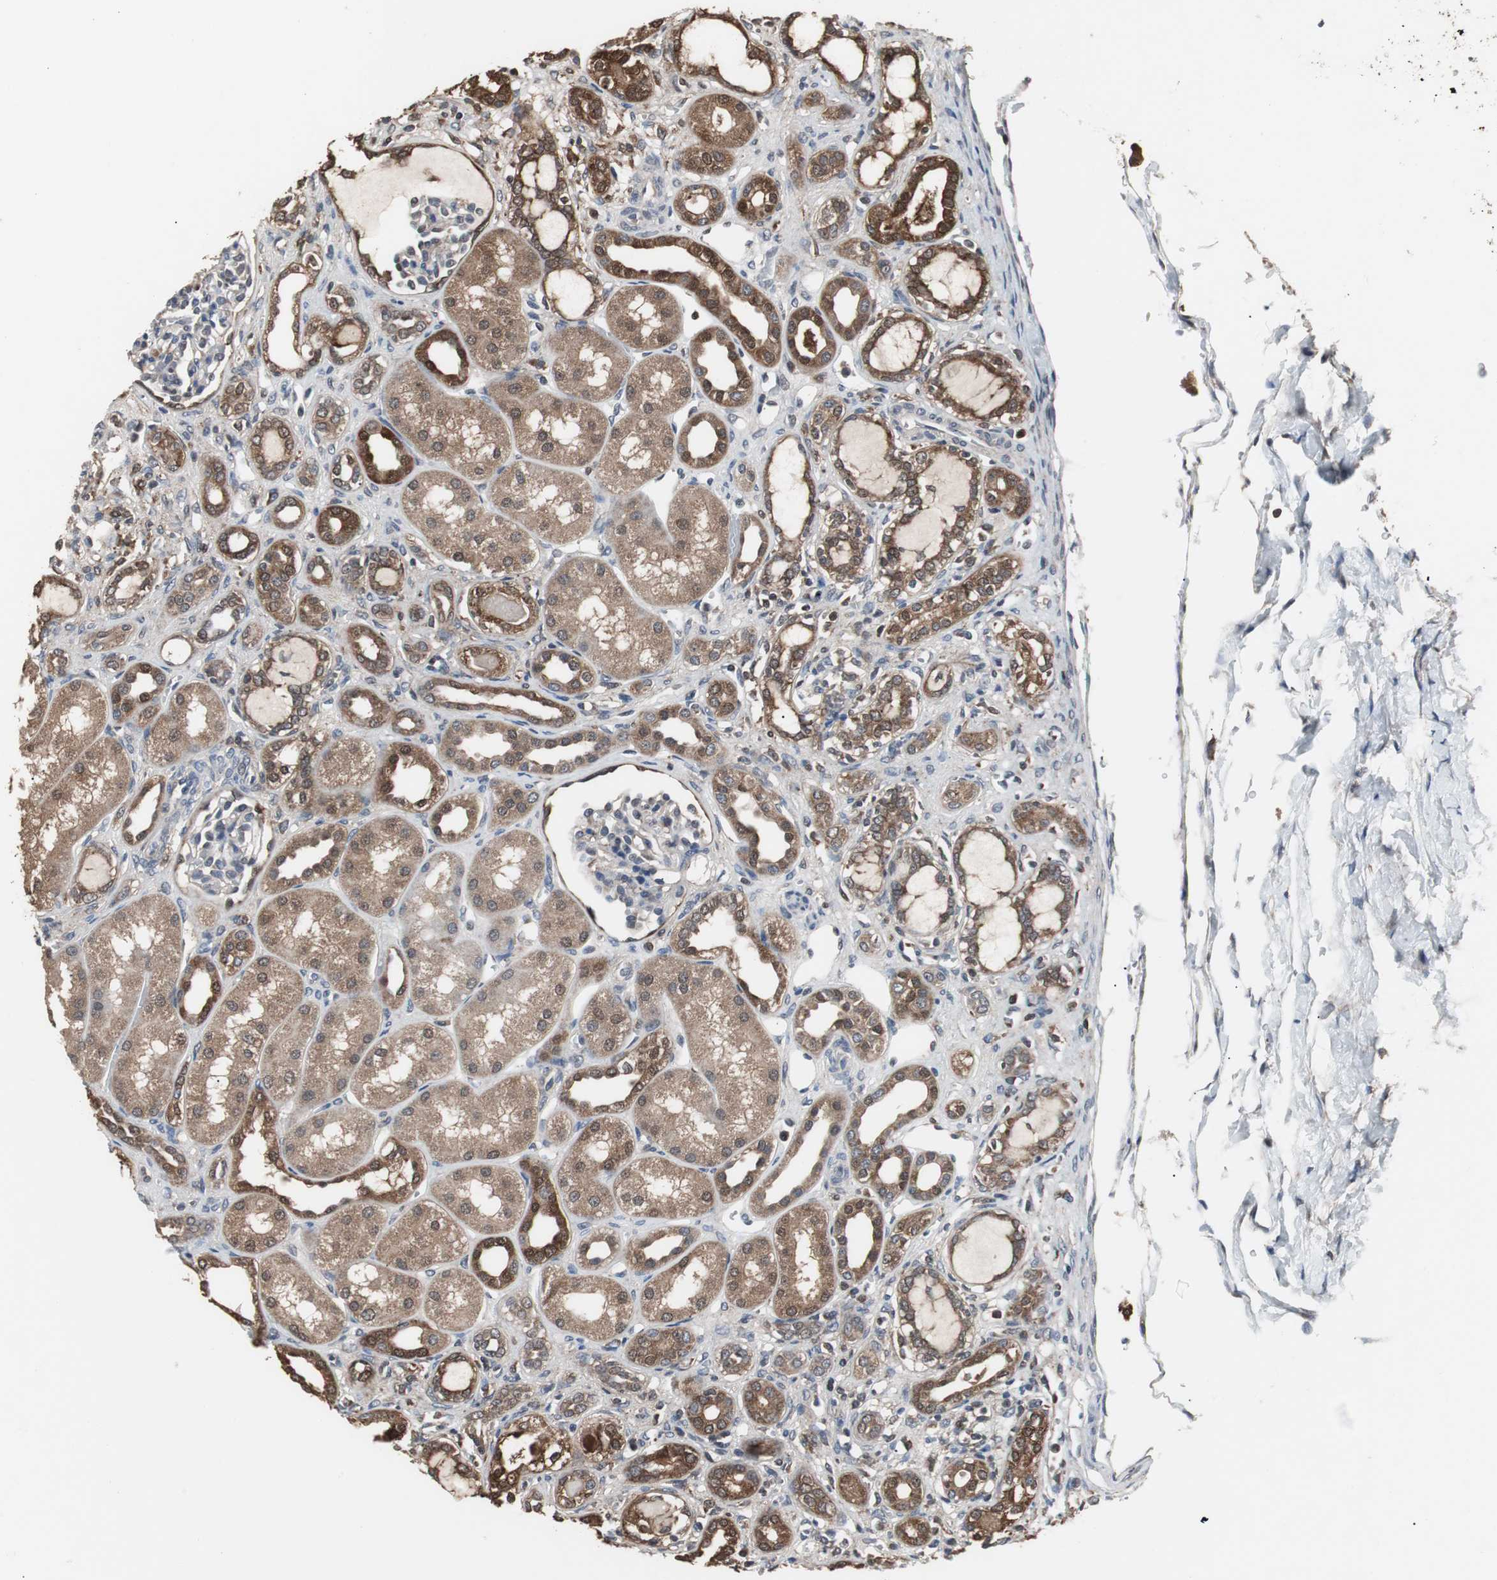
{"staining": {"intensity": "negative", "quantity": "none", "location": "none"}, "tissue": "kidney", "cell_type": "Cells in glomeruli", "image_type": "normal", "snomed": [{"axis": "morphology", "description": "Normal tissue, NOS"}, {"axis": "topography", "description": "Kidney"}], "caption": "DAB immunohistochemical staining of benign kidney reveals no significant expression in cells in glomeruli.", "gene": "ZSCAN22", "patient": {"sex": "male", "age": 7}}